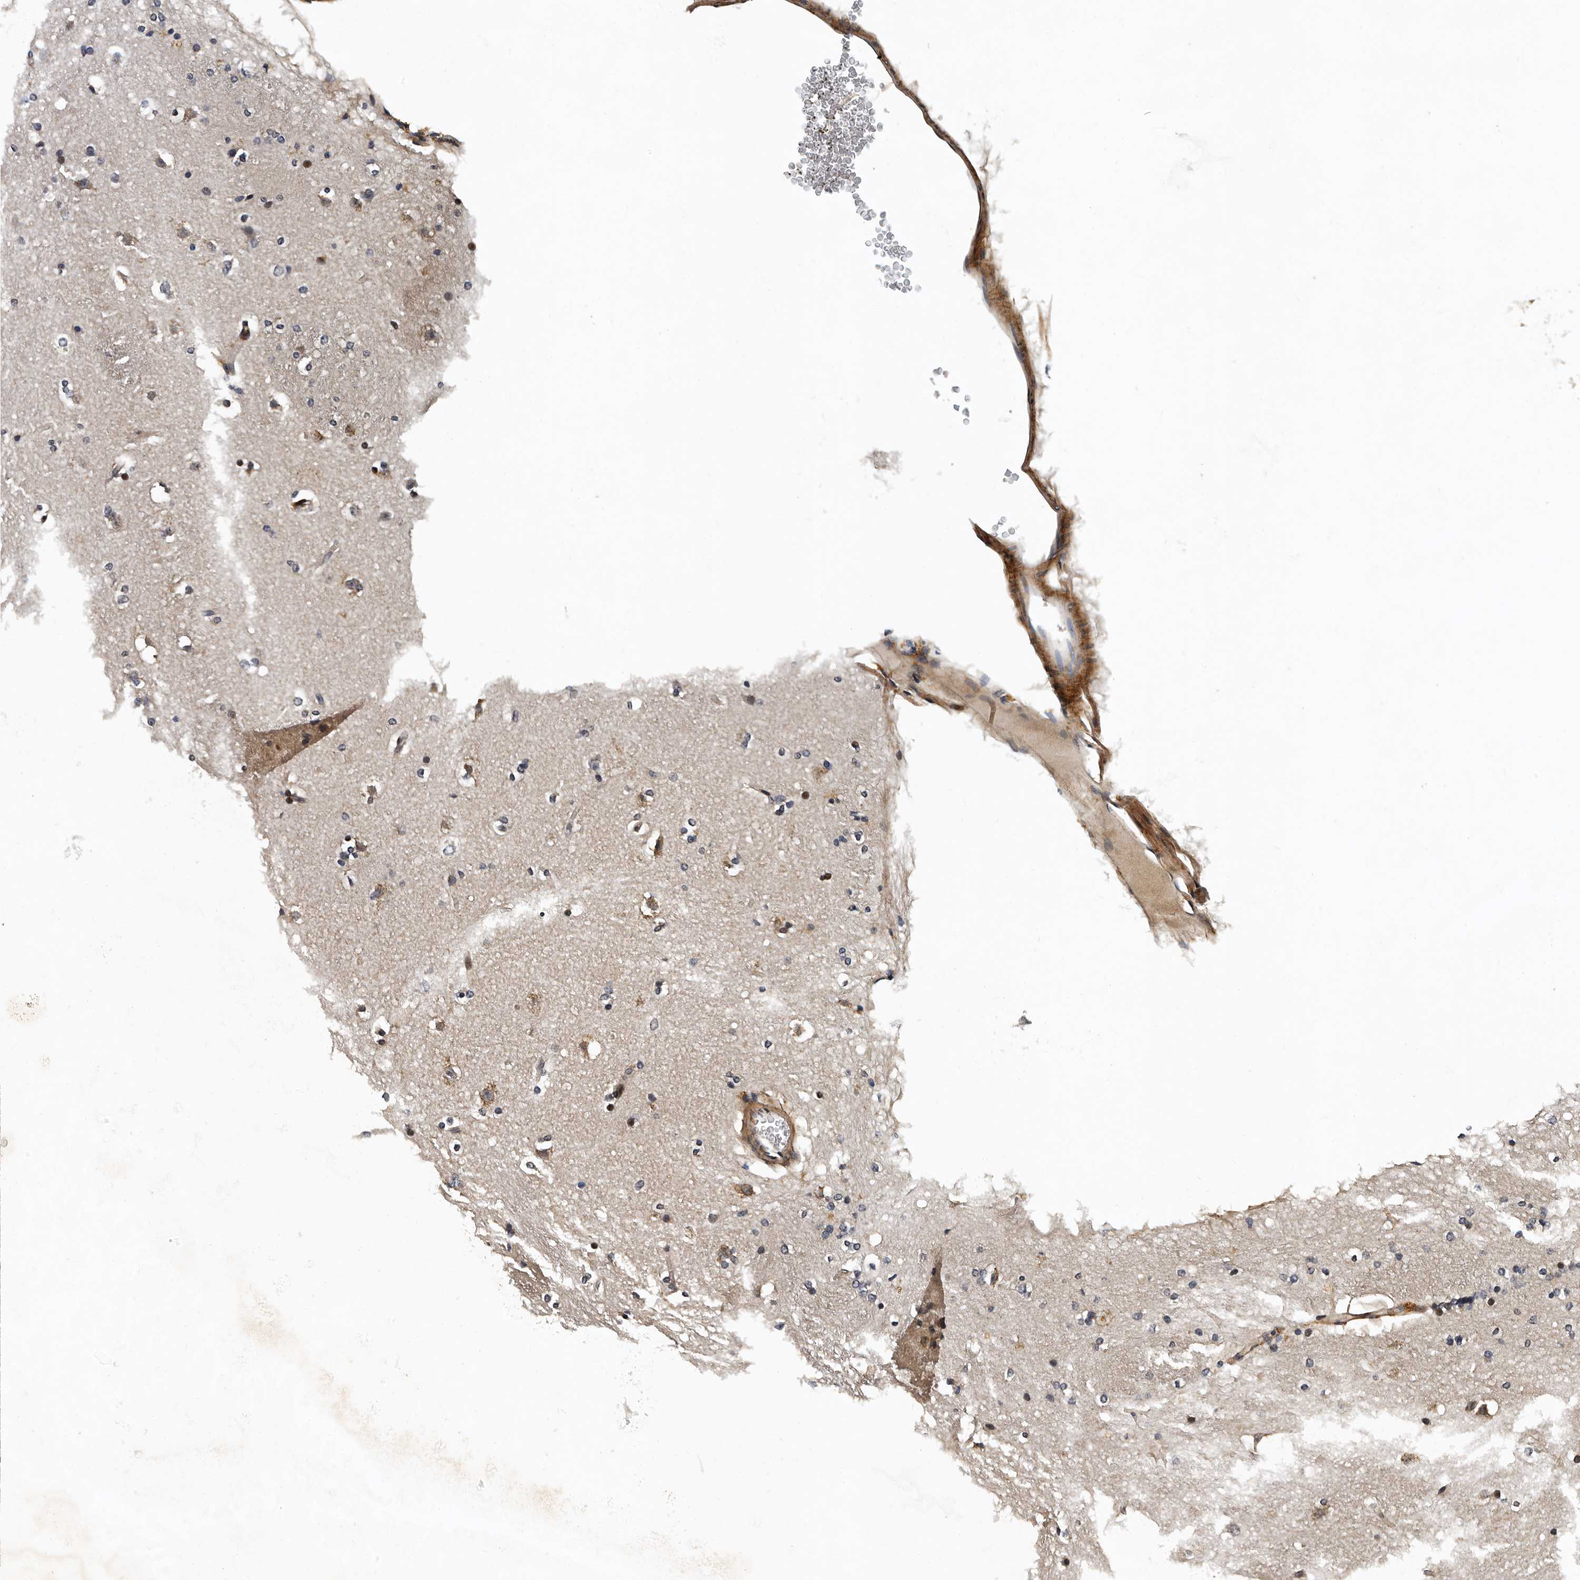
{"staining": {"intensity": "moderate", "quantity": "<25%", "location": "cytoplasmic/membranous"}, "tissue": "caudate", "cell_type": "Glial cells", "image_type": "normal", "snomed": [{"axis": "morphology", "description": "Normal tissue, NOS"}, {"axis": "topography", "description": "Lateral ventricle wall"}], "caption": "Brown immunohistochemical staining in benign human caudate reveals moderate cytoplasmic/membranous staining in approximately <25% of glial cells. Using DAB (3,3'-diaminobenzidine) (brown) and hematoxylin (blue) stains, captured at high magnification using brightfield microscopy.", "gene": "CPNE3", "patient": {"sex": "female", "age": 19}}